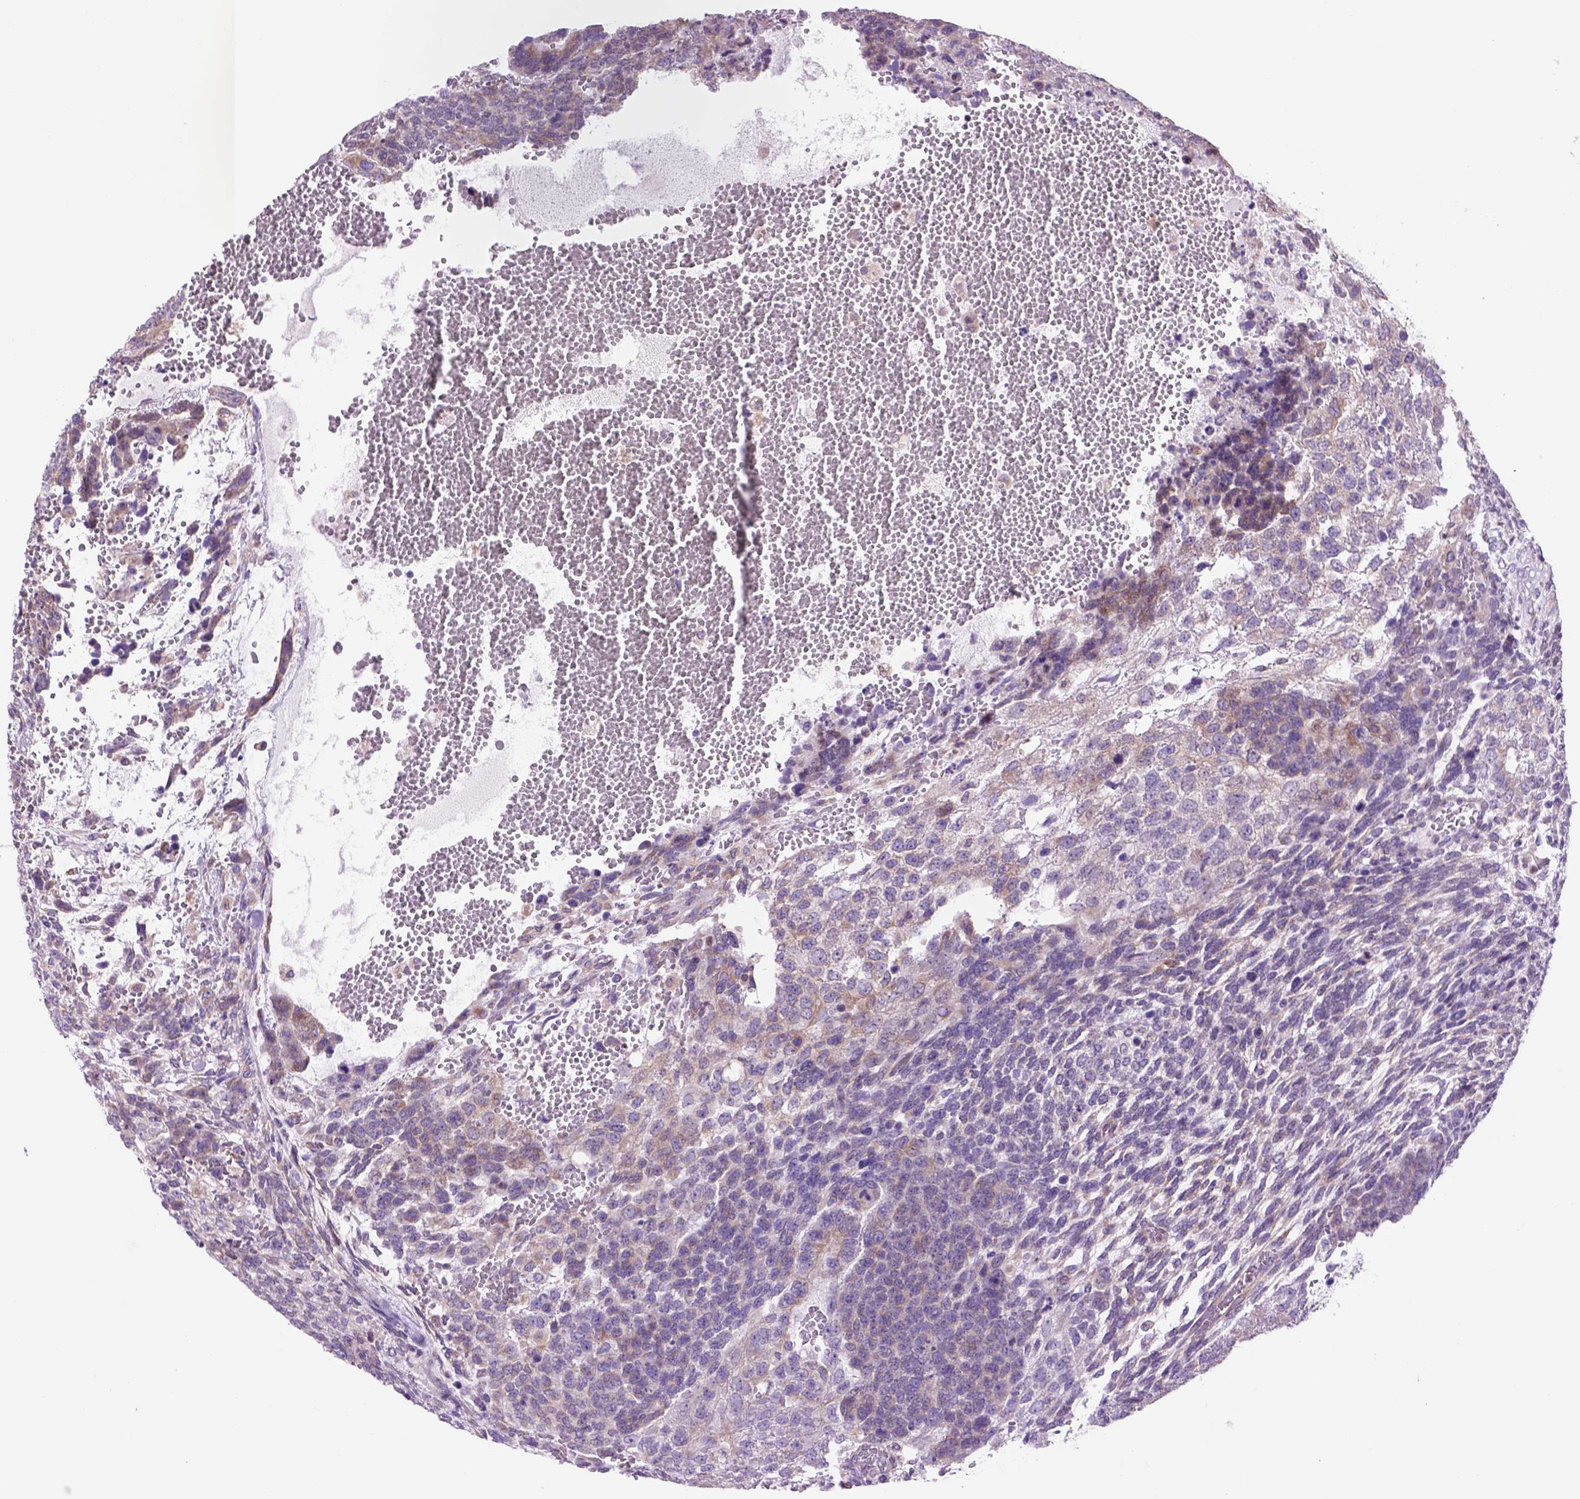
{"staining": {"intensity": "weak", "quantity": ">75%", "location": "cytoplasmic/membranous"}, "tissue": "testis cancer", "cell_type": "Tumor cells", "image_type": "cancer", "snomed": [{"axis": "morphology", "description": "Normal tissue, NOS"}, {"axis": "morphology", "description": "Carcinoma, Embryonal, NOS"}, {"axis": "topography", "description": "Testis"}, {"axis": "topography", "description": "Epididymis"}], "caption": "DAB immunohistochemical staining of testis cancer demonstrates weak cytoplasmic/membranous protein expression in about >75% of tumor cells.", "gene": "PIAS3", "patient": {"sex": "male", "age": 23}}